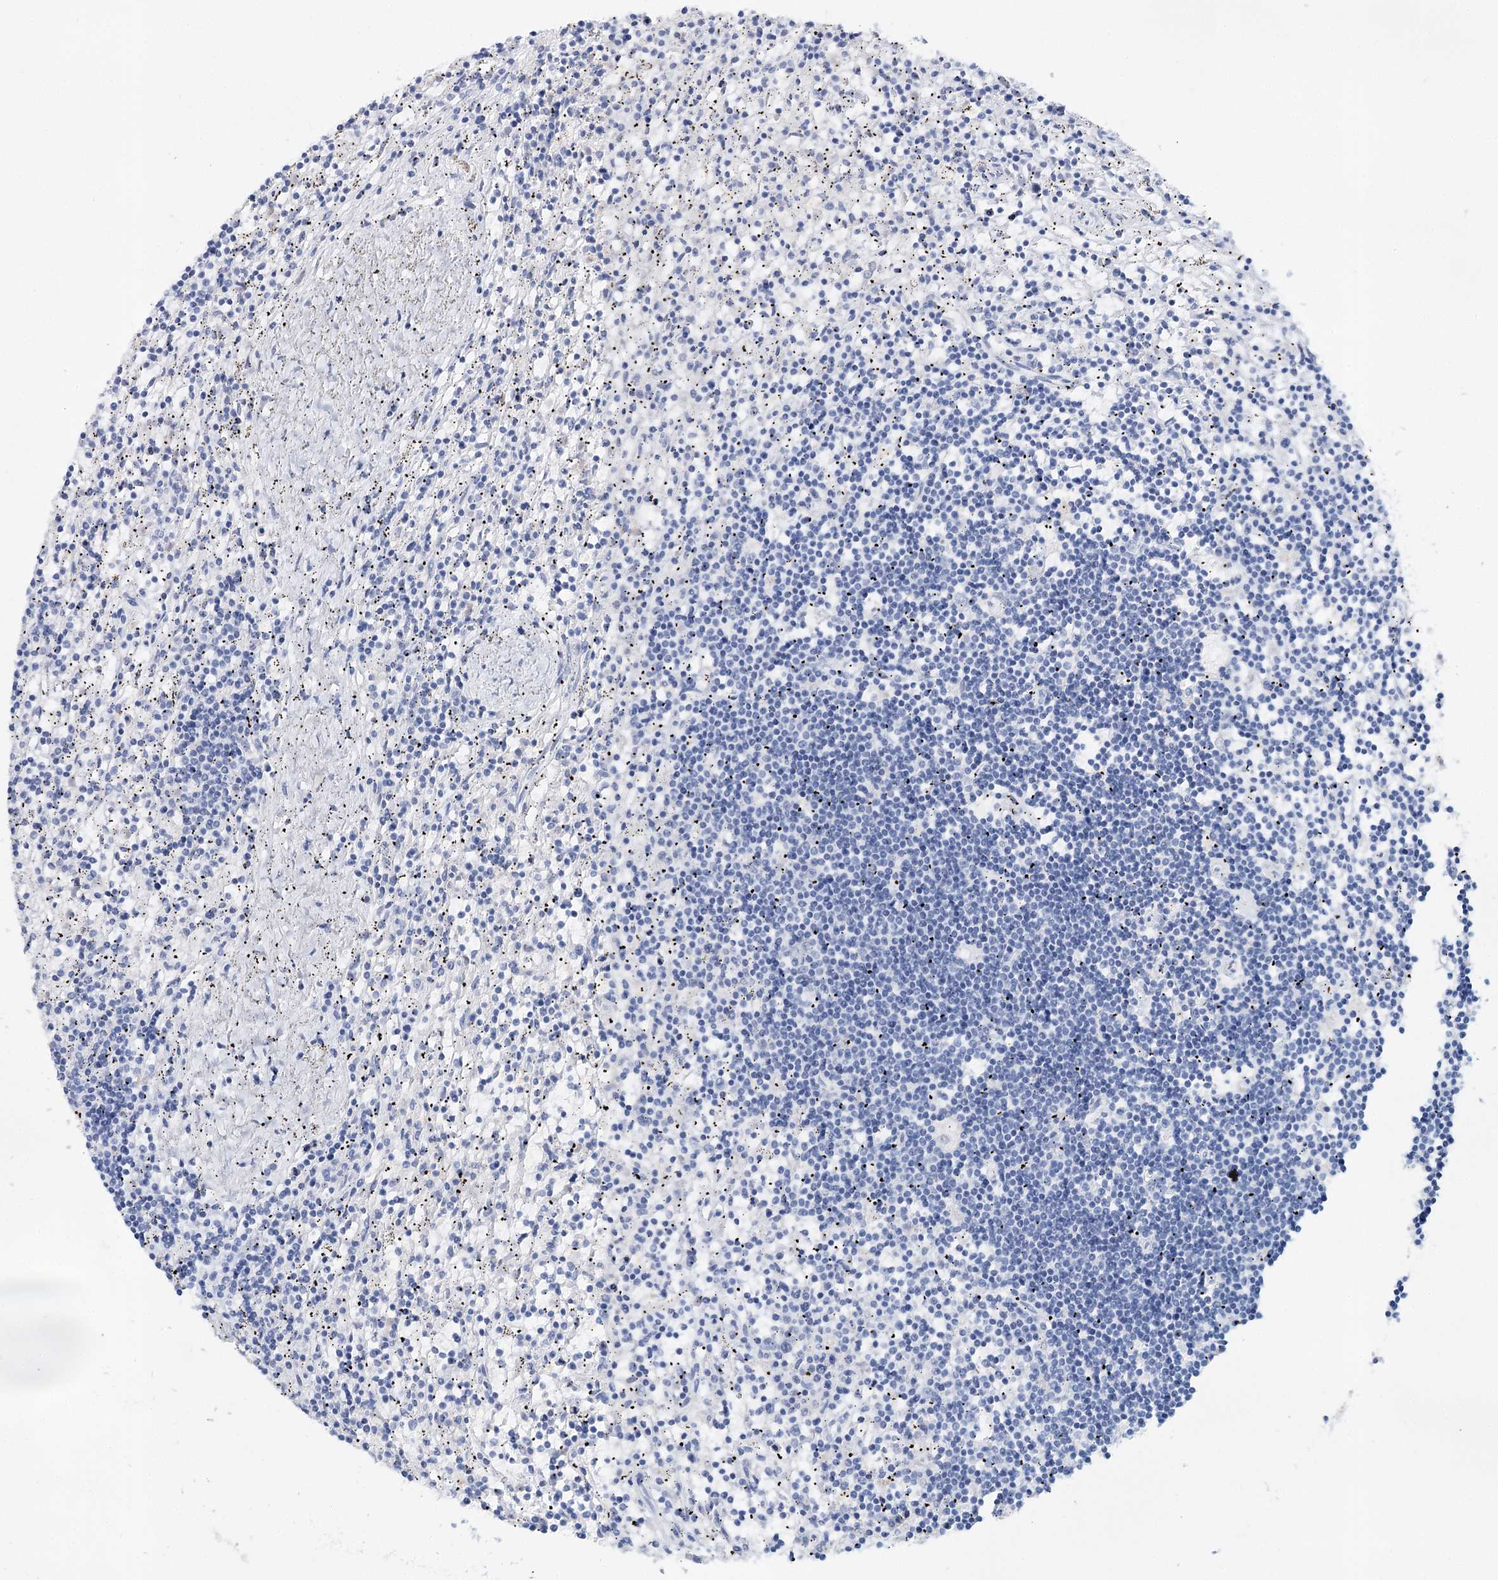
{"staining": {"intensity": "negative", "quantity": "none", "location": "none"}, "tissue": "lymphoma", "cell_type": "Tumor cells", "image_type": "cancer", "snomed": [{"axis": "morphology", "description": "Malignant lymphoma, non-Hodgkin's type, Low grade"}, {"axis": "topography", "description": "Spleen"}], "caption": "Low-grade malignant lymphoma, non-Hodgkin's type was stained to show a protein in brown. There is no significant expression in tumor cells.", "gene": "CEACAM8", "patient": {"sex": "male", "age": 76}}